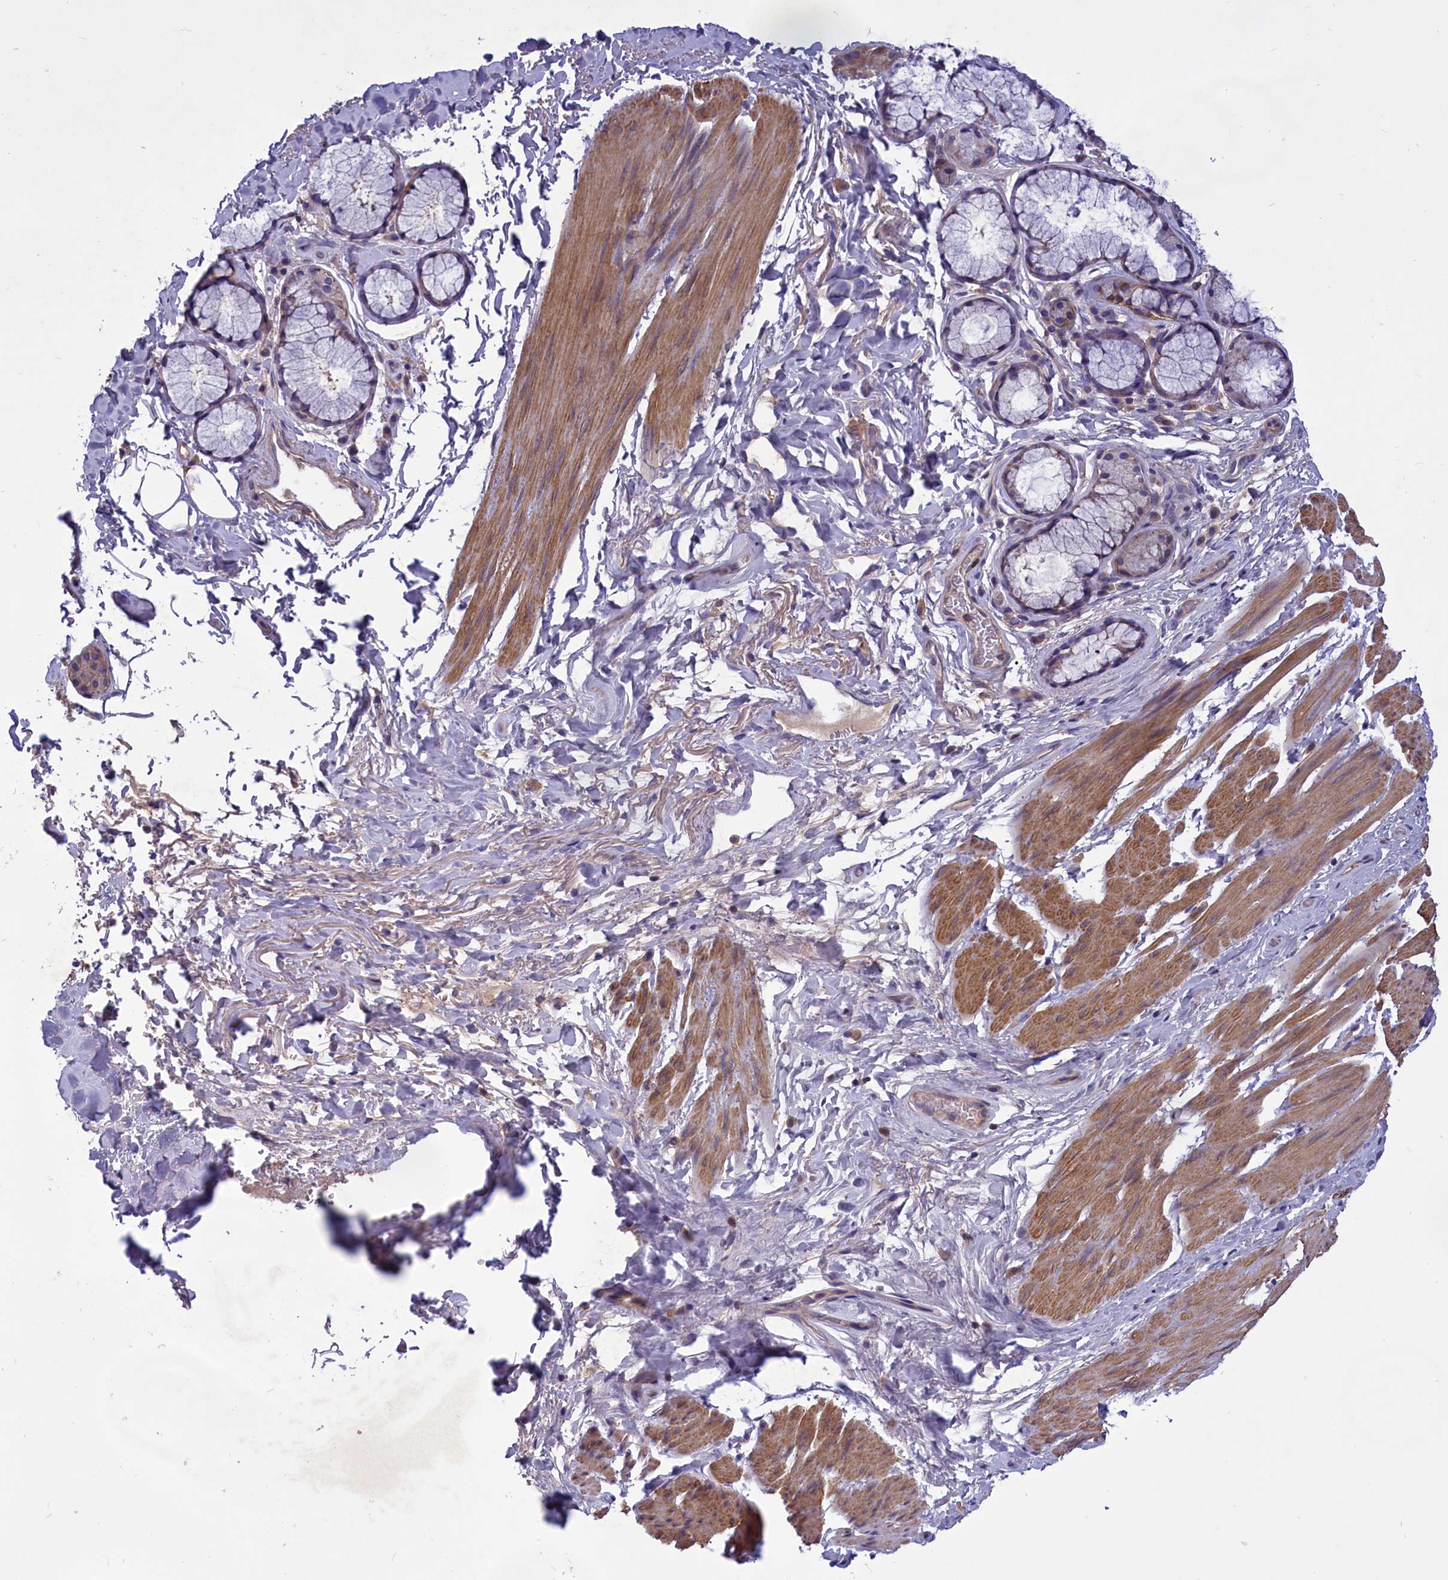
{"staining": {"intensity": "negative", "quantity": "none", "location": "none"}, "tissue": "adipose tissue", "cell_type": "Adipocytes", "image_type": "normal", "snomed": [{"axis": "morphology", "description": "Normal tissue, NOS"}, {"axis": "topography", "description": "Cartilage tissue"}], "caption": "The immunohistochemistry (IHC) photomicrograph has no significant staining in adipocytes of adipose tissue. The staining is performed using DAB brown chromogen with nuclei counter-stained in using hematoxylin.", "gene": "AMDHD2", "patient": {"sex": "female", "age": 63}}